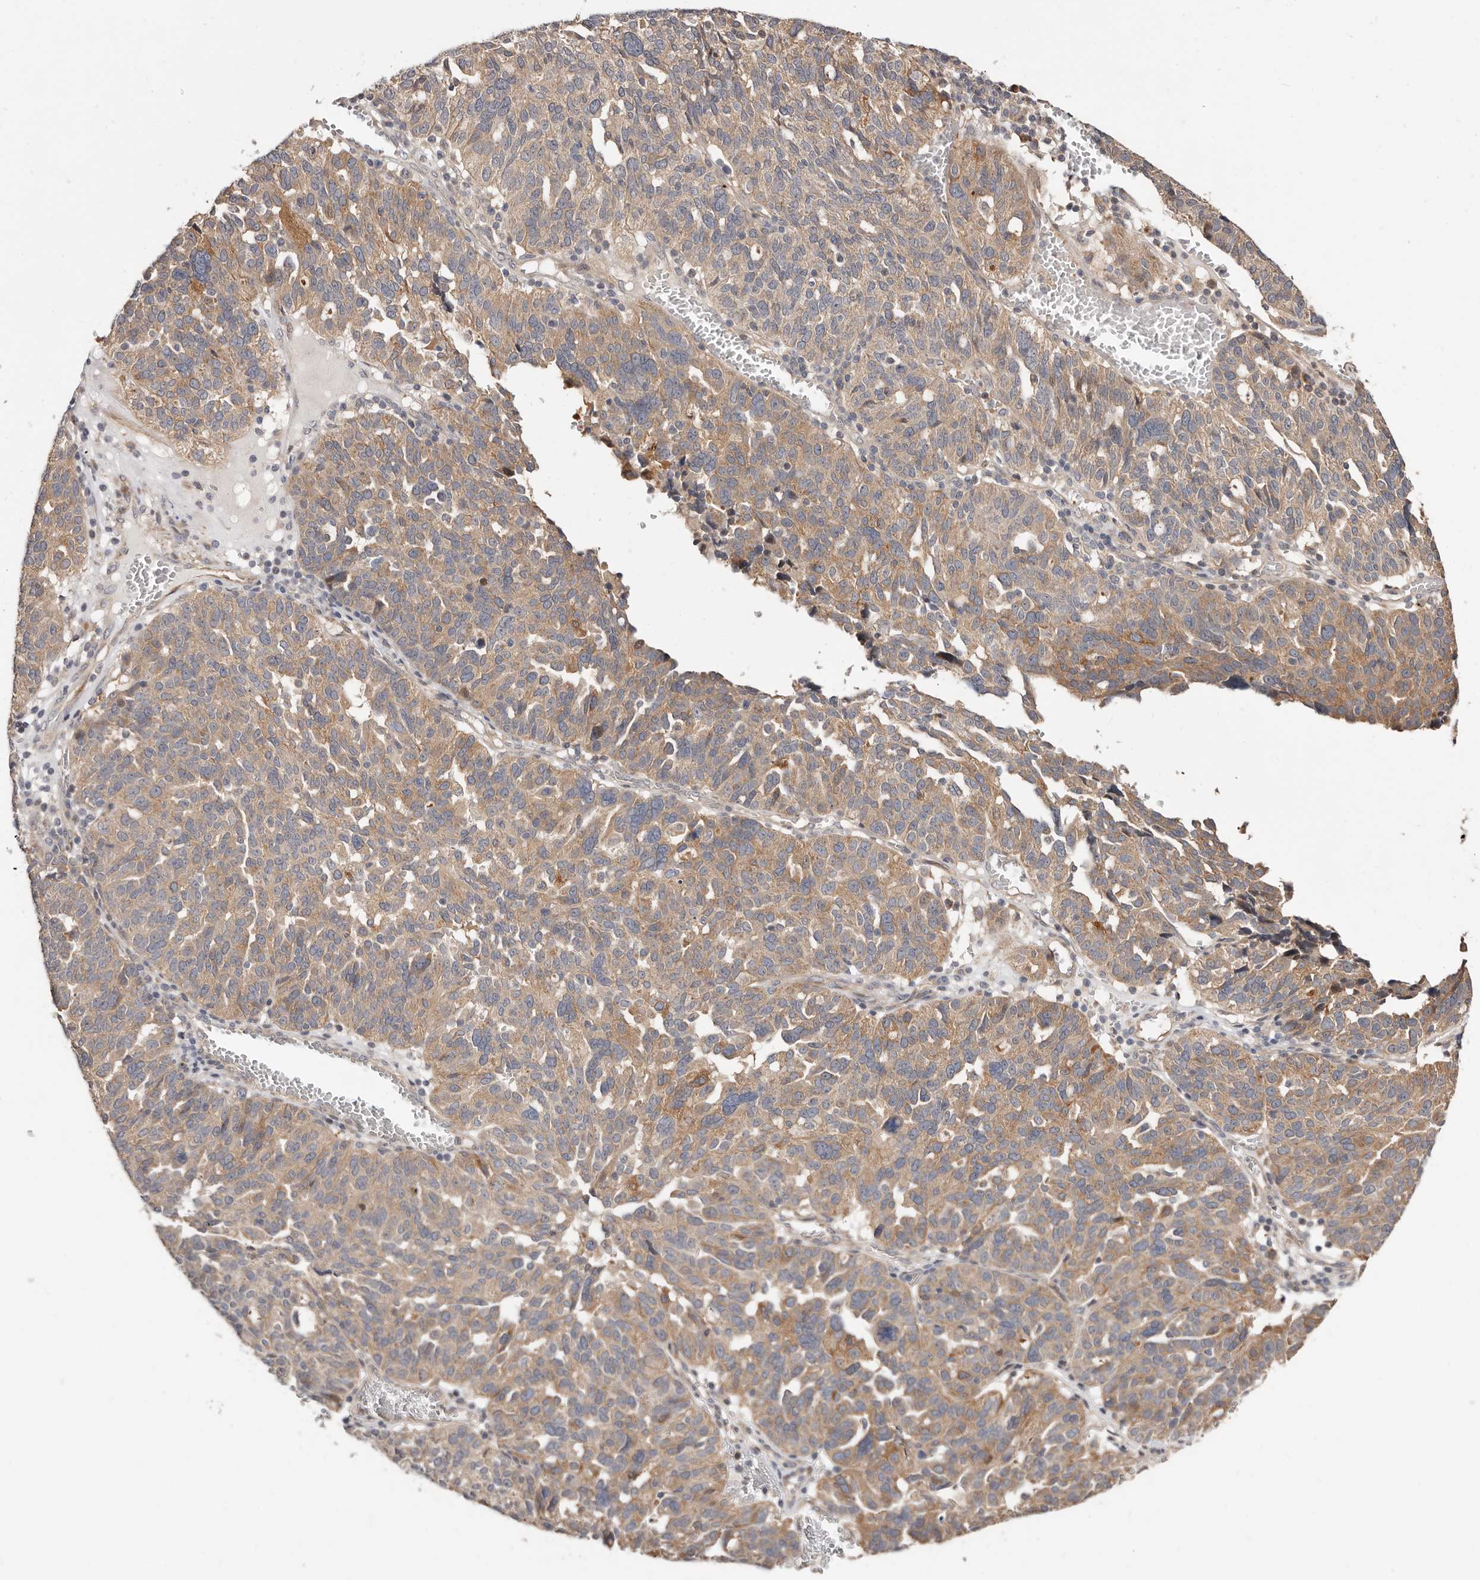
{"staining": {"intensity": "moderate", "quantity": "25%-75%", "location": "cytoplasmic/membranous"}, "tissue": "ovarian cancer", "cell_type": "Tumor cells", "image_type": "cancer", "snomed": [{"axis": "morphology", "description": "Cystadenocarcinoma, serous, NOS"}, {"axis": "topography", "description": "Ovary"}], "caption": "Protein staining by immunohistochemistry demonstrates moderate cytoplasmic/membranous expression in about 25%-75% of tumor cells in serous cystadenocarcinoma (ovarian). (DAB IHC with brightfield microscopy, high magnification).", "gene": "USP33", "patient": {"sex": "female", "age": 59}}